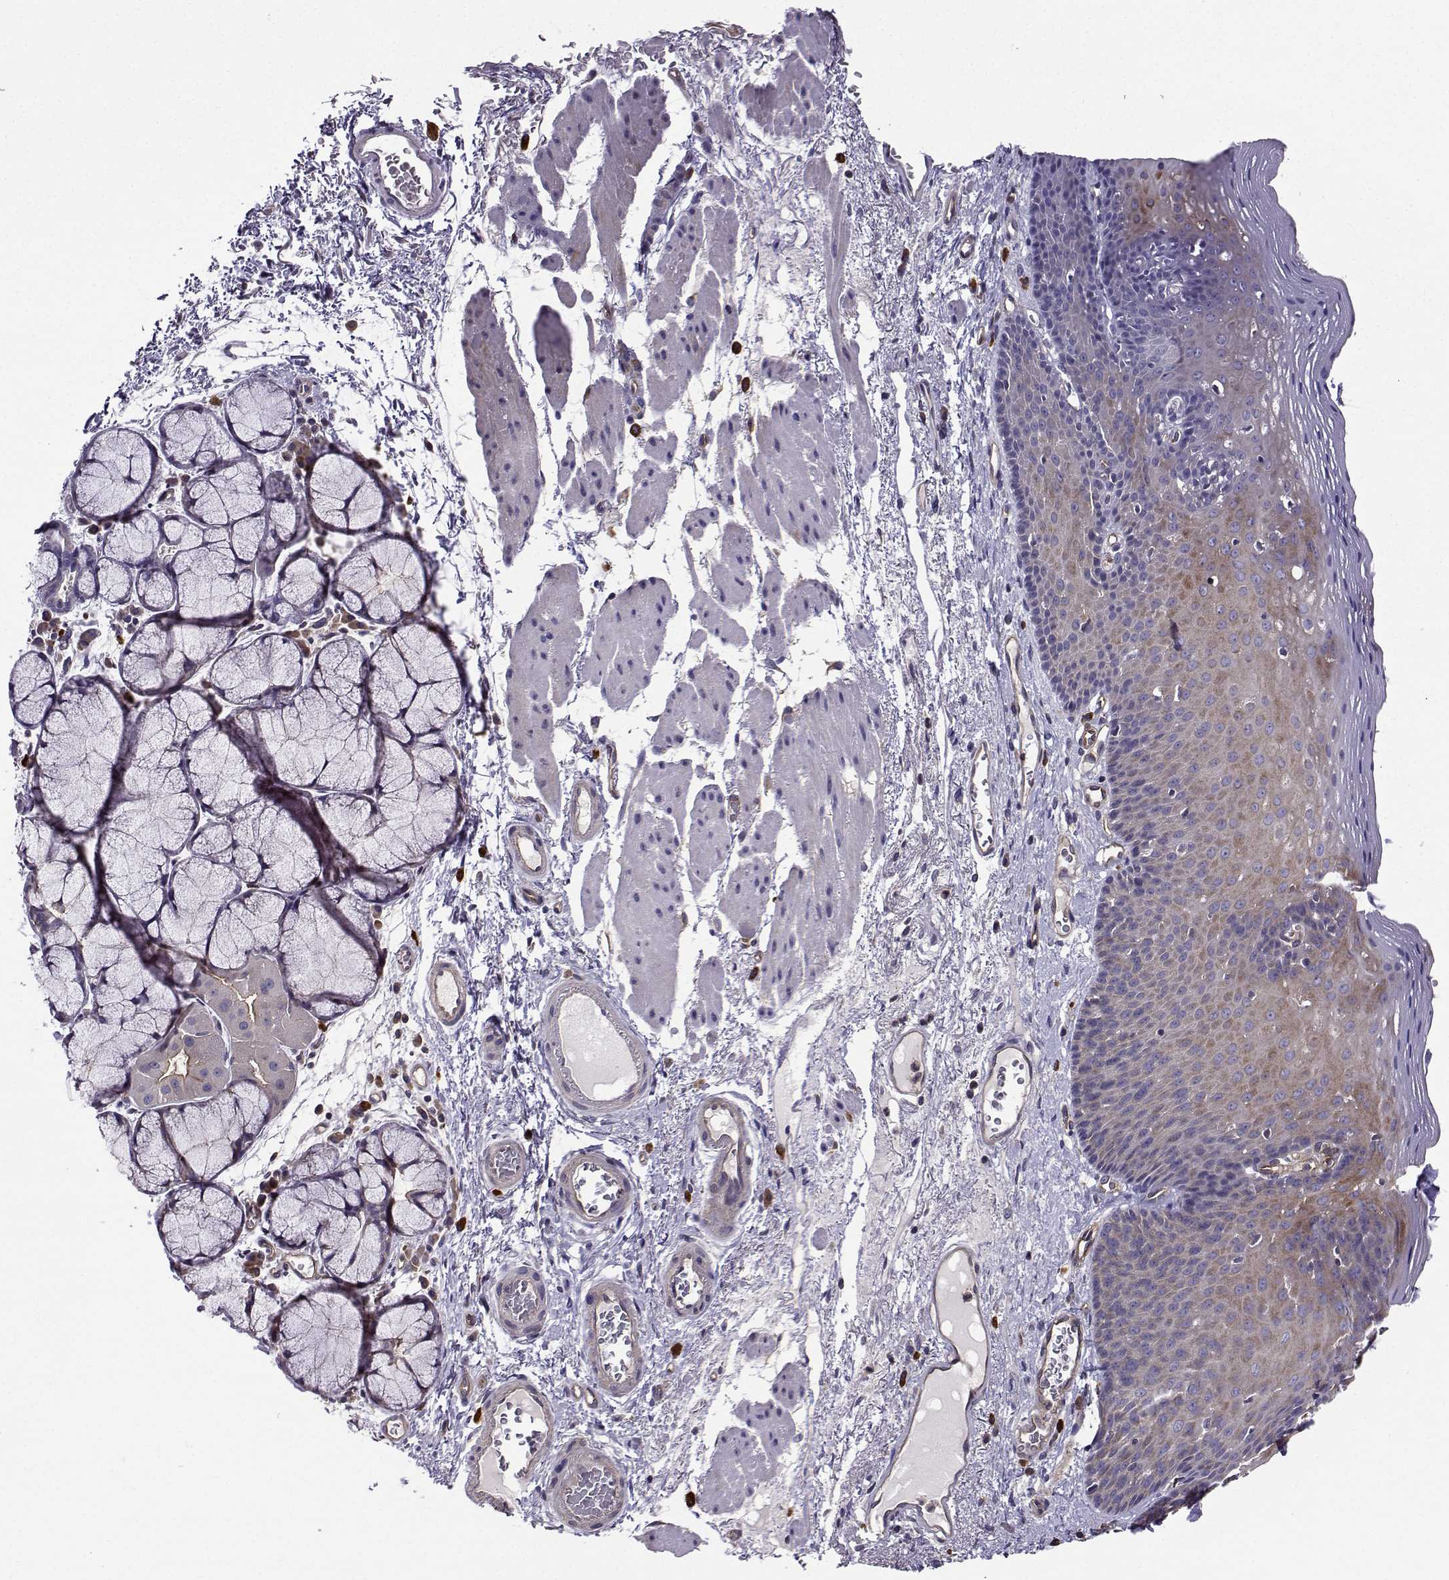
{"staining": {"intensity": "moderate", "quantity": ">75%", "location": "cytoplasmic/membranous"}, "tissue": "esophagus", "cell_type": "Squamous epithelial cells", "image_type": "normal", "snomed": [{"axis": "morphology", "description": "Normal tissue, NOS"}, {"axis": "topography", "description": "Esophagus"}], "caption": "Squamous epithelial cells demonstrate medium levels of moderate cytoplasmic/membranous expression in about >75% of cells in normal esophagus.", "gene": "ITGB8", "patient": {"sex": "male", "age": 76}}